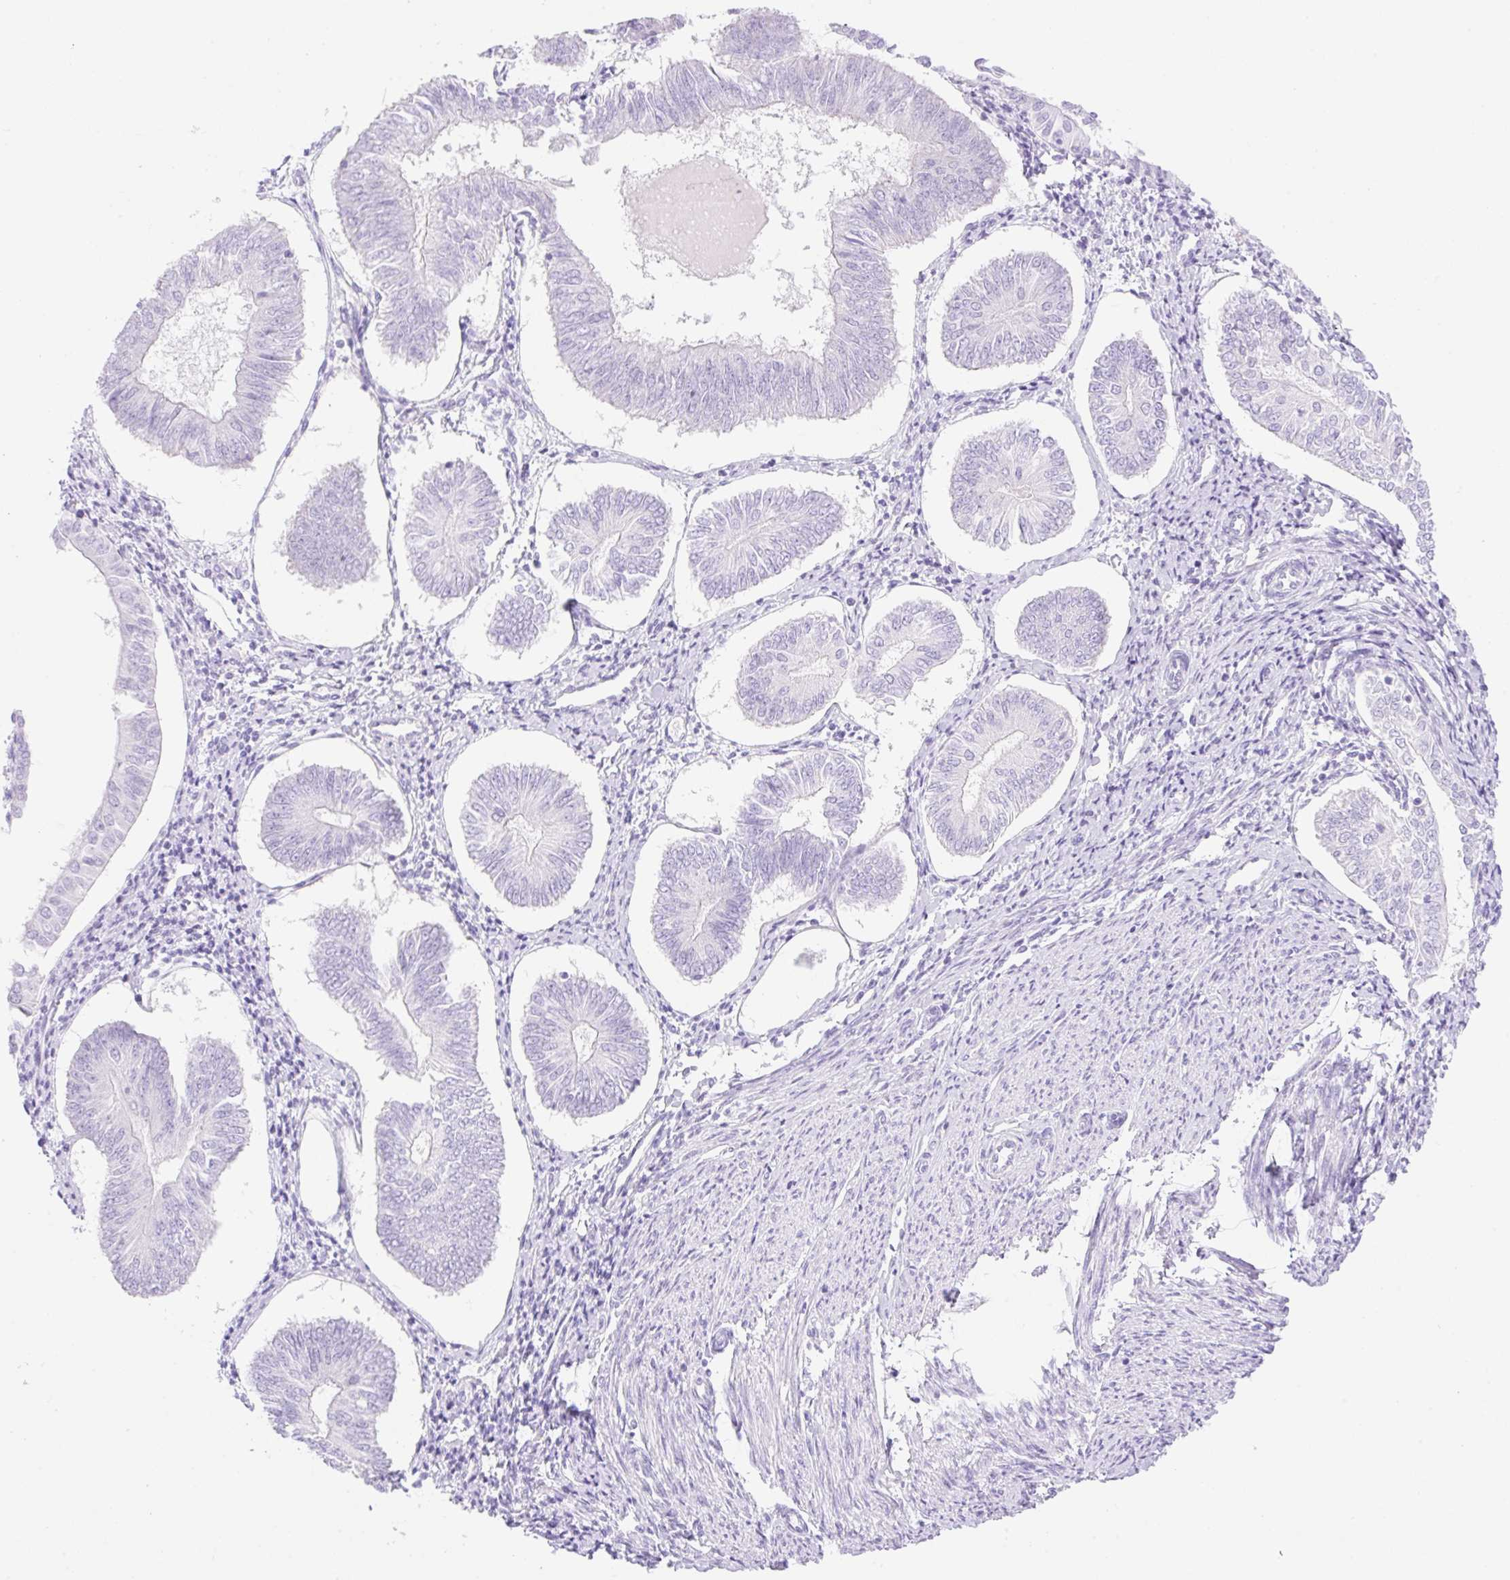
{"staining": {"intensity": "negative", "quantity": "none", "location": "none"}, "tissue": "endometrial cancer", "cell_type": "Tumor cells", "image_type": "cancer", "snomed": [{"axis": "morphology", "description": "Adenocarcinoma, NOS"}, {"axis": "topography", "description": "Endometrium"}], "caption": "Immunohistochemical staining of endometrial cancer (adenocarcinoma) shows no significant positivity in tumor cells.", "gene": "CDX1", "patient": {"sex": "female", "age": 58}}